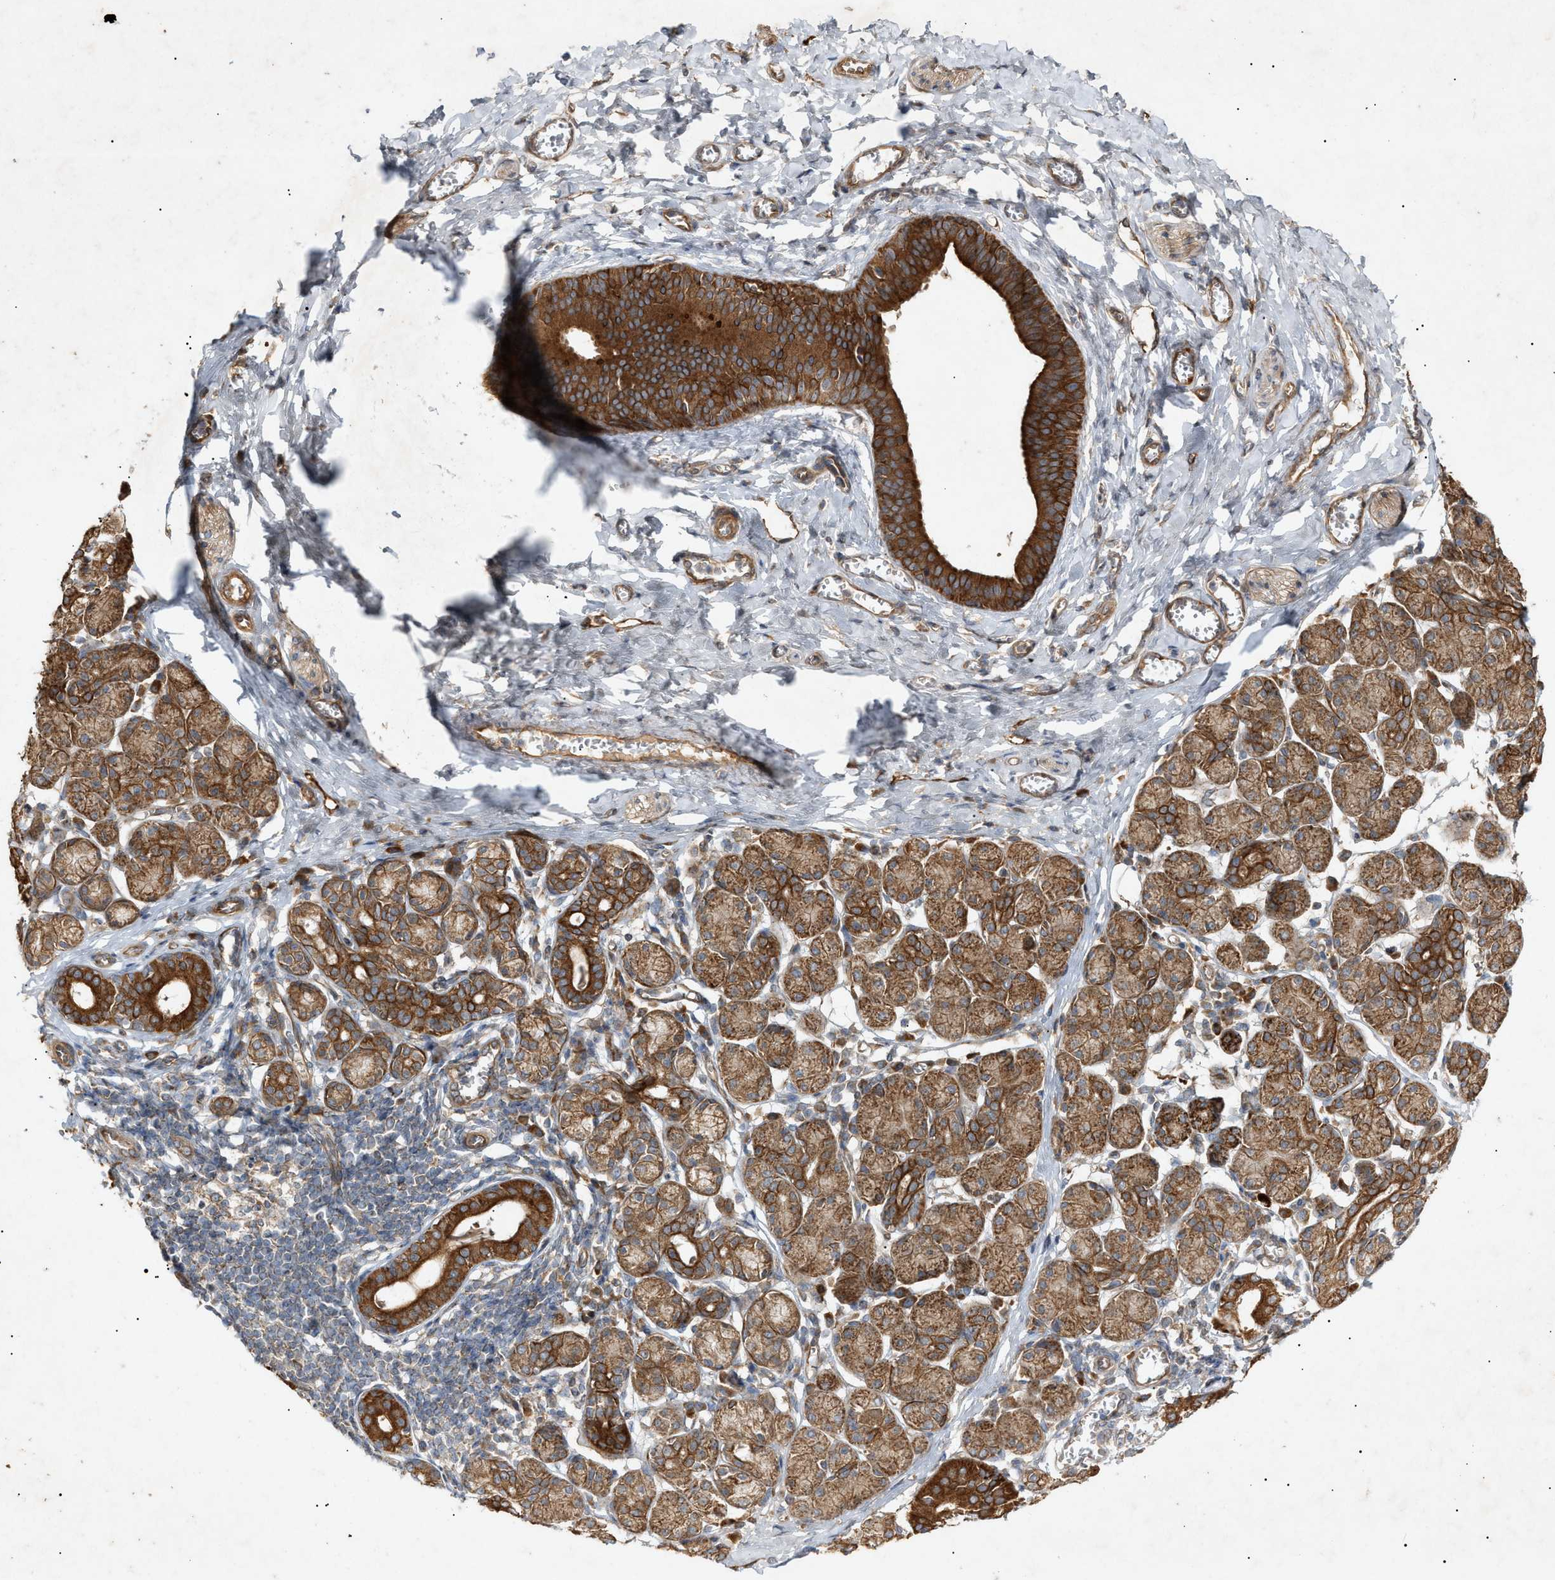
{"staining": {"intensity": "strong", "quantity": ">75%", "location": "cytoplasmic/membranous"}, "tissue": "salivary gland", "cell_type": "Glandular cells", "image_type": "normal", "snomed": [{"axis": "morphology", "description": "Normal tissue, NOS"}, {"axis": "morphology", "description": "Inflammation, NOS"}, {"axis": "topography", "description": "Lymph node"}, {"axis": "topography", "description": "Salivary gland"}], "caption": "The immunohistochemical stain shows strong cytoplasmic/membranous staining in glandular cells of unremarkable salivary gland. (DAB (3,3'-diaminobenzidine) IHC, brown staining for protein, blue staining for nuclei).", "gene": "MTCH1", "patient": {"sex": "male", "age": 3}}